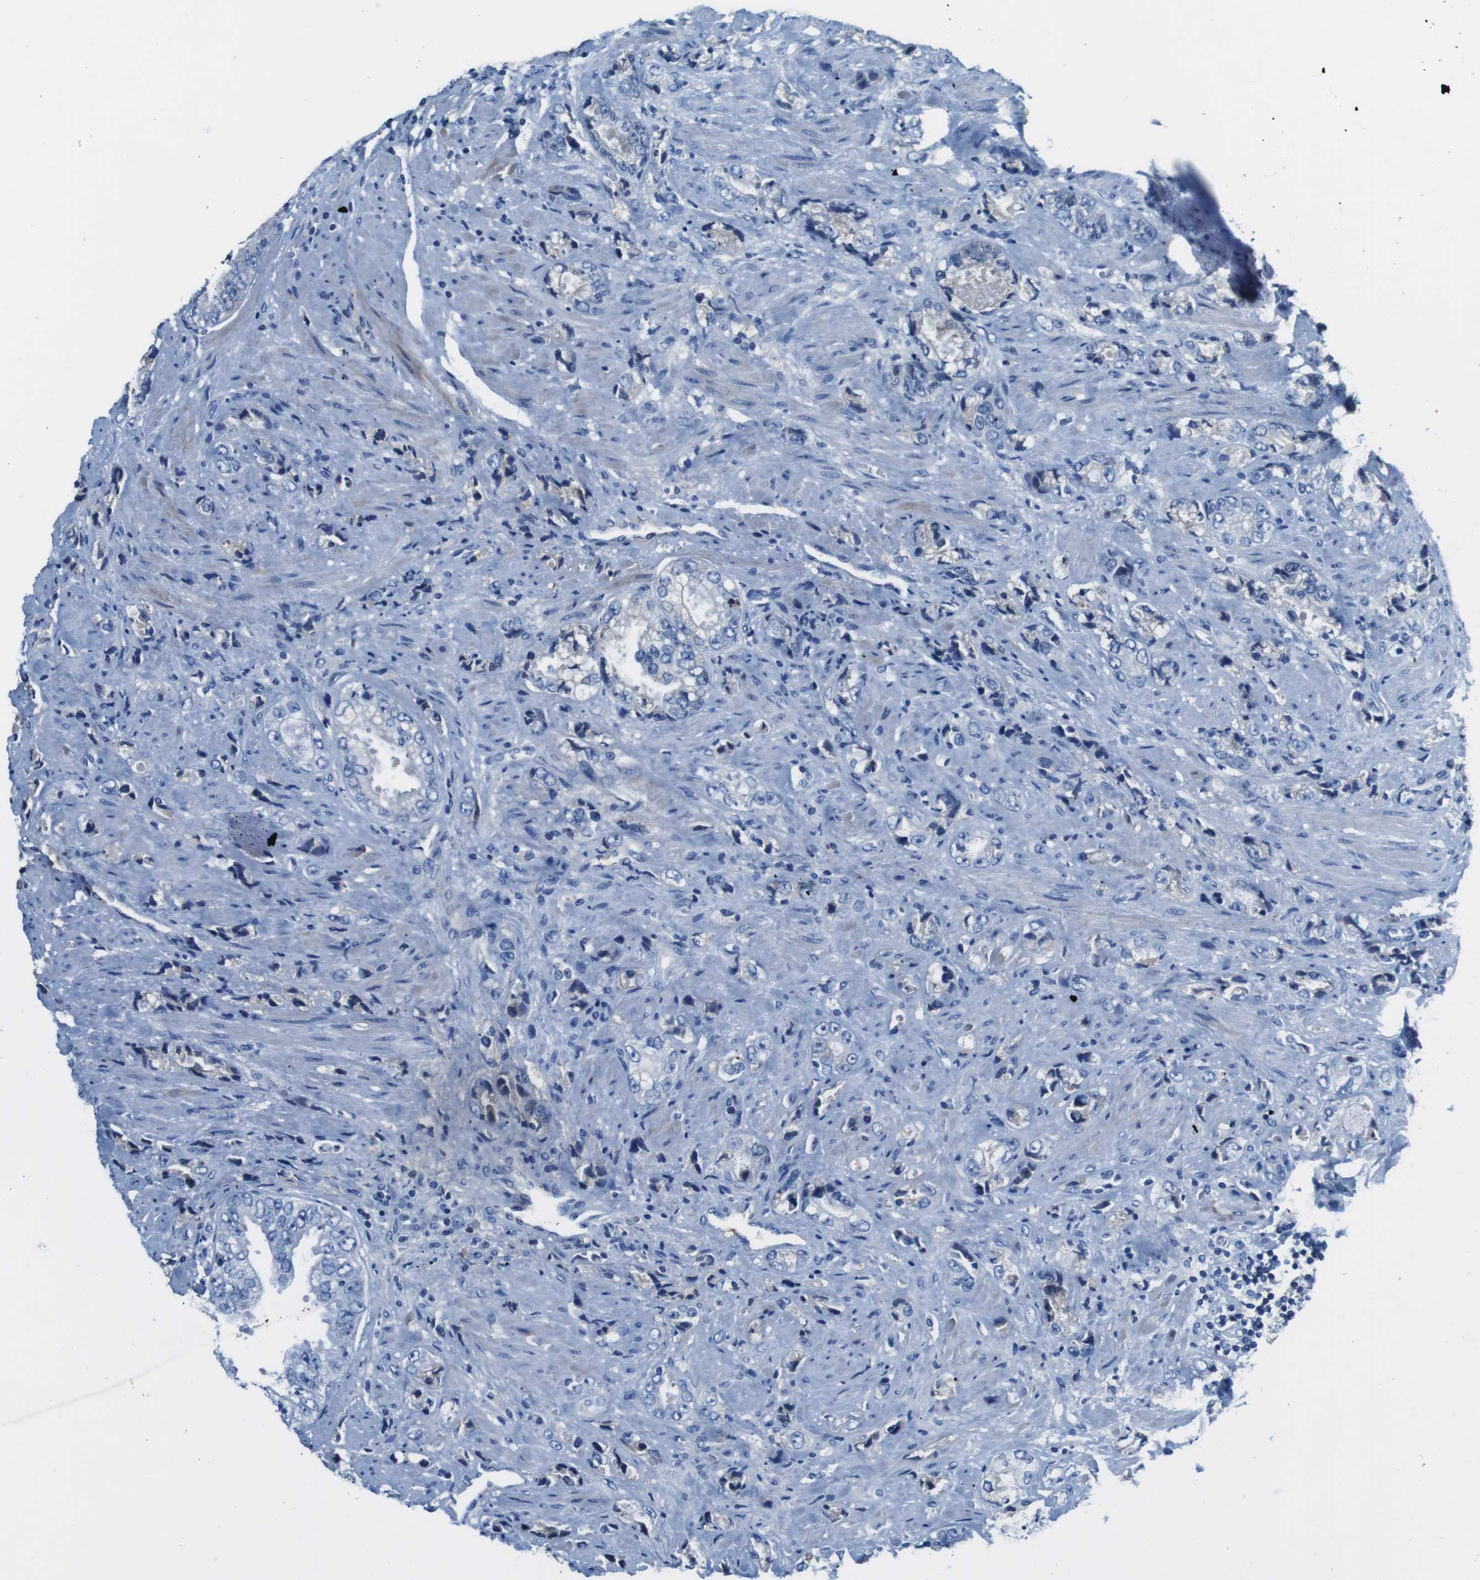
{"staining": {"intensity": "negative", "quantity": "none", "location": "none"}, "tissue": "prostate cancer", "cell_type": "Tumor cells", "image_type": "cancer", "snomed": [{"axis": "morphology", "description": "Adenocarcinoma, High grade"}, {"axis": "topography", "description": "Prostate"}], "caption": "An immunohistochemistry (IHC) image of prostate high-grade adenocarcinoma is shown. There is no staining in tumor cells of prostate high-grade adenocarcinoma.", "gene": "TMPRSS15", "patient": {"sex": "male", "age": 61}}